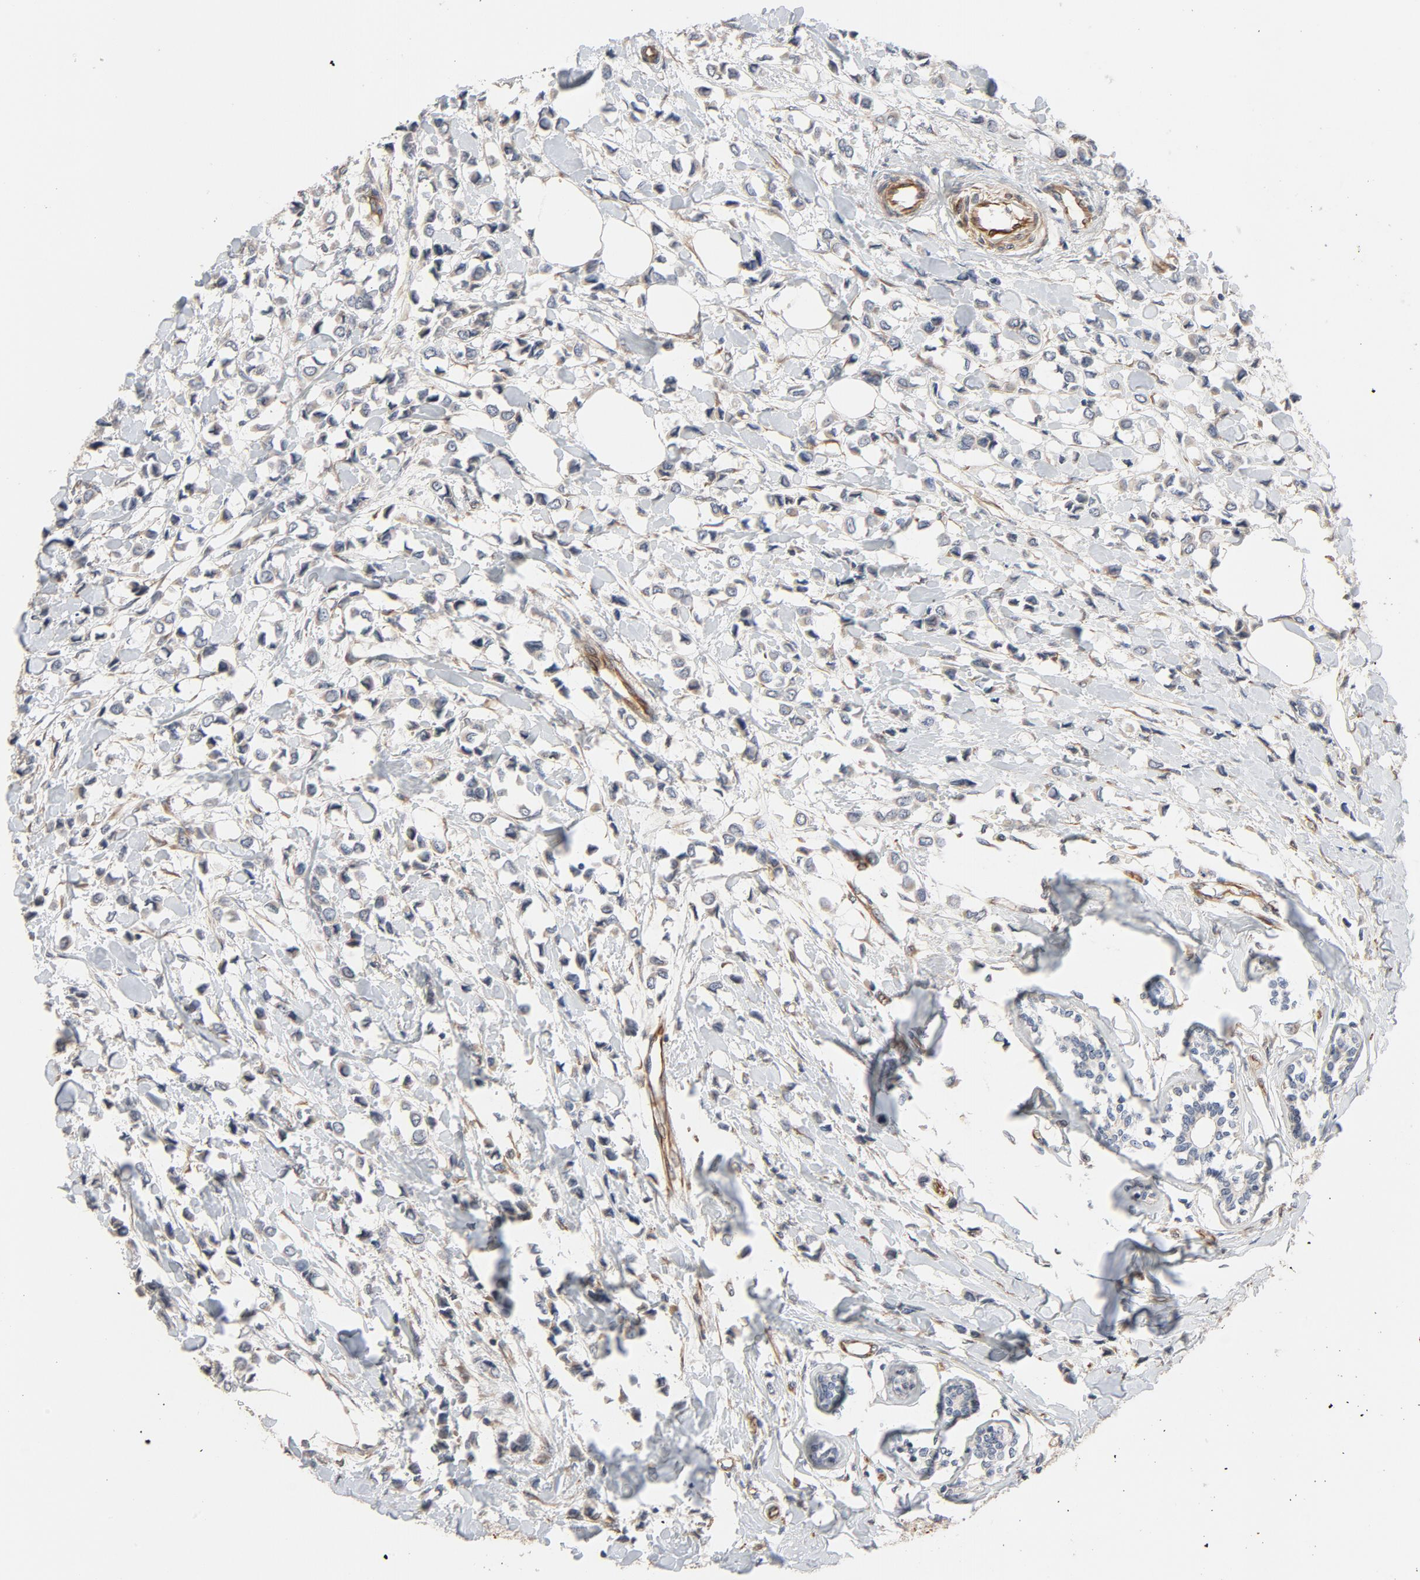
{"staining": {"intensity": "moderate", "quantity": "25%-75%", "location": "cytoplasmic/membranous"}, "tissue": "breast cancer", "cell_type": "Tumor cells", "image_type": "cancer", "snomed": [{"axis": "morphology", "description": "Lobular carcinoma"}, {"axis": "topography", "description": "Breast"}], "caption": "Human breast cancer (lobular carcinoma) stained with a brown dye reveals moderate cytoplasmic/membranous positive positivity in about 25%-75% of tumor cells.", "gene": "TRIOBP", "patient": {"sex": "female", "age": 51}}